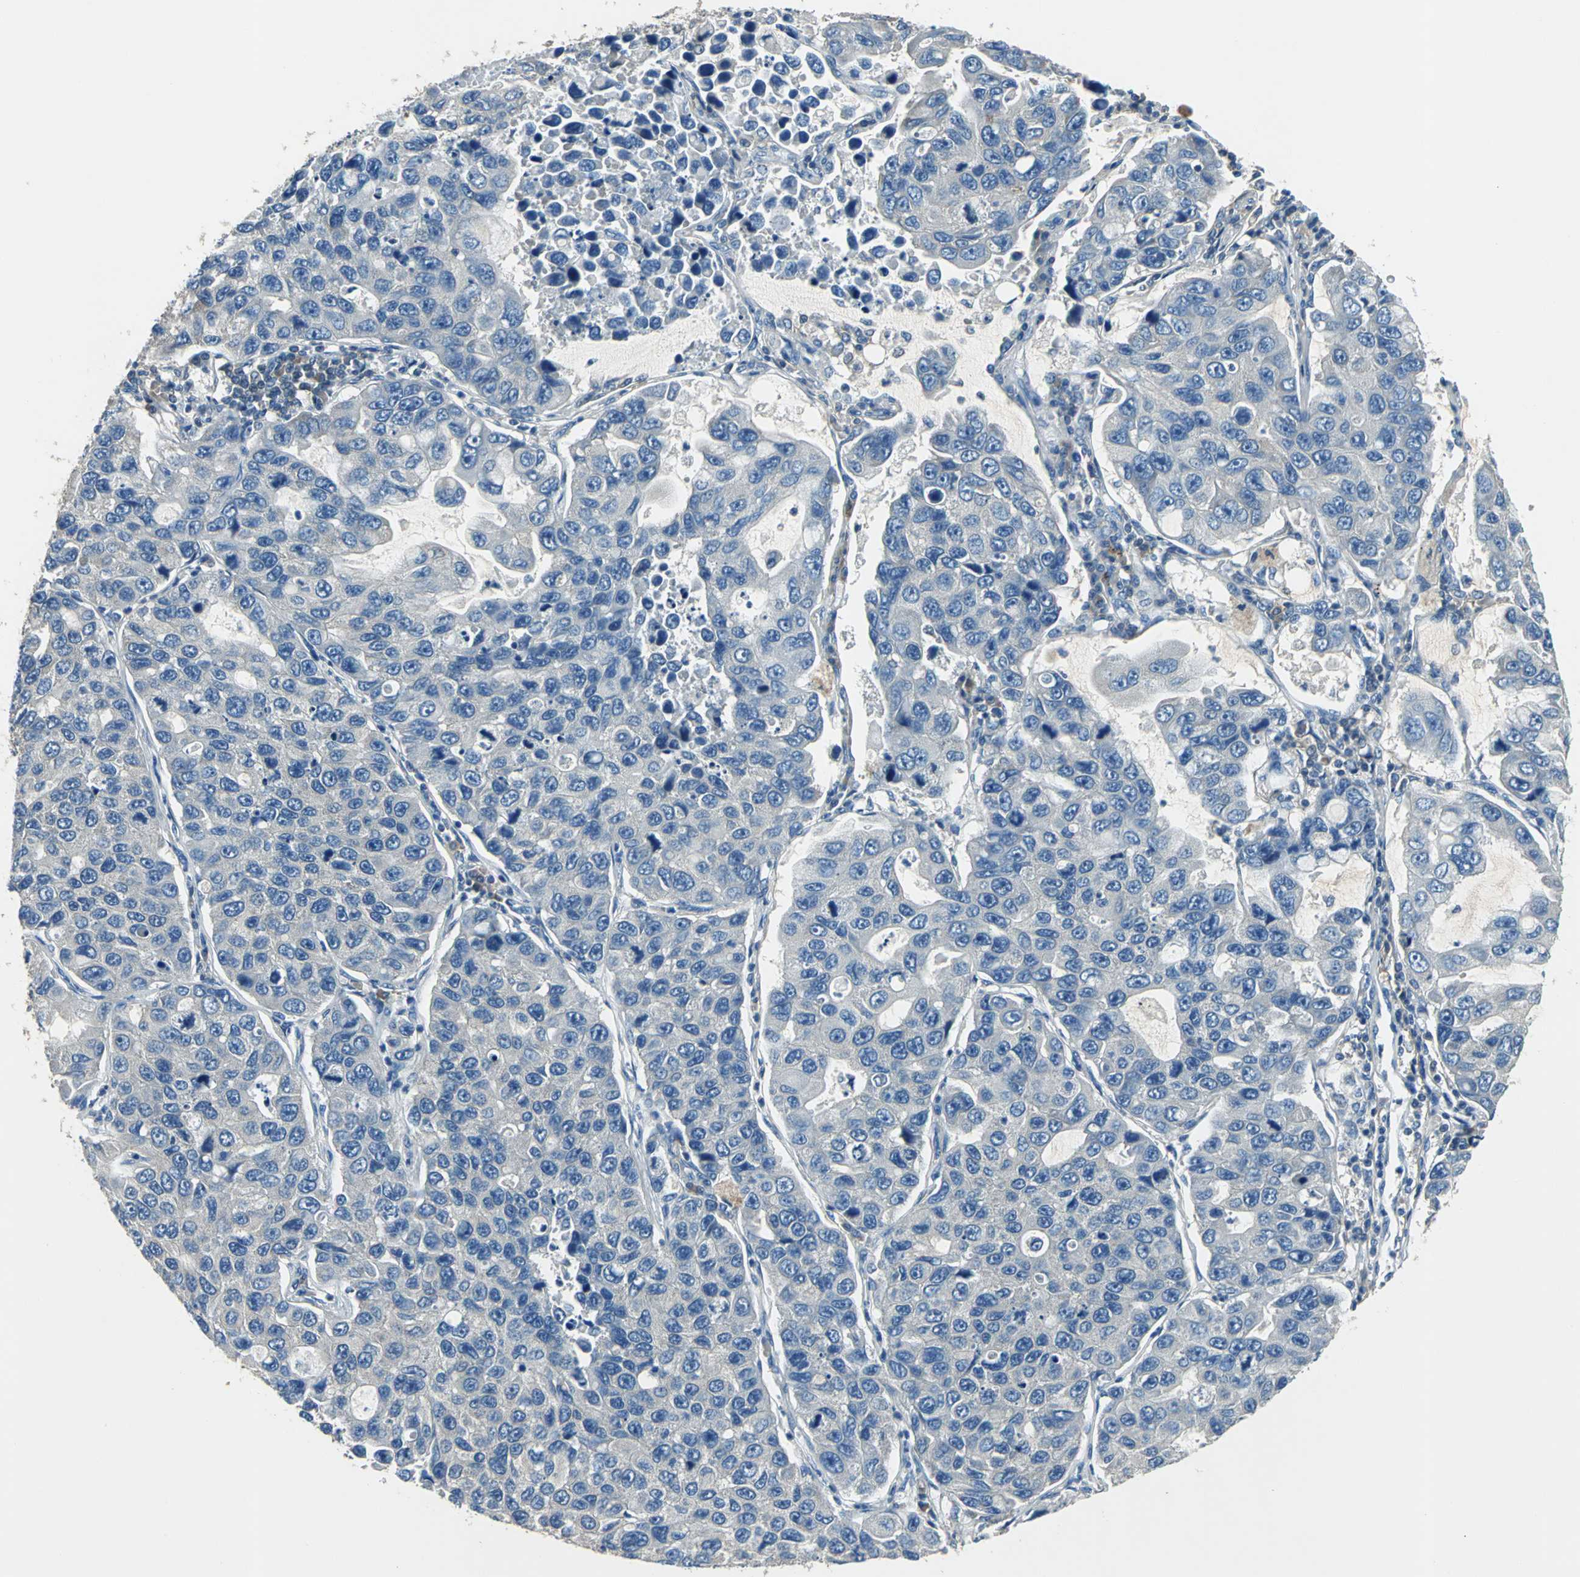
{"staining": {"intensity": "negative", "quantity": "none", "location": "none"}, "tissue": "lung cancer", "cell_type": "Tumor cells", "image_type": "cancer", "snomed": [{"axis": "morphology", "description": "Adenocarcinoma, NOS"}, {"axis": "topography", "description": "Lung"}], "caption": "Immunohistochemistry (IHC) histopathology image of human lung cancer stained for a protein (brown), which exhibits no positivity in tumor cells.", "gene": "PRKCA", "patient": {"sex": "male", "age": 64}}